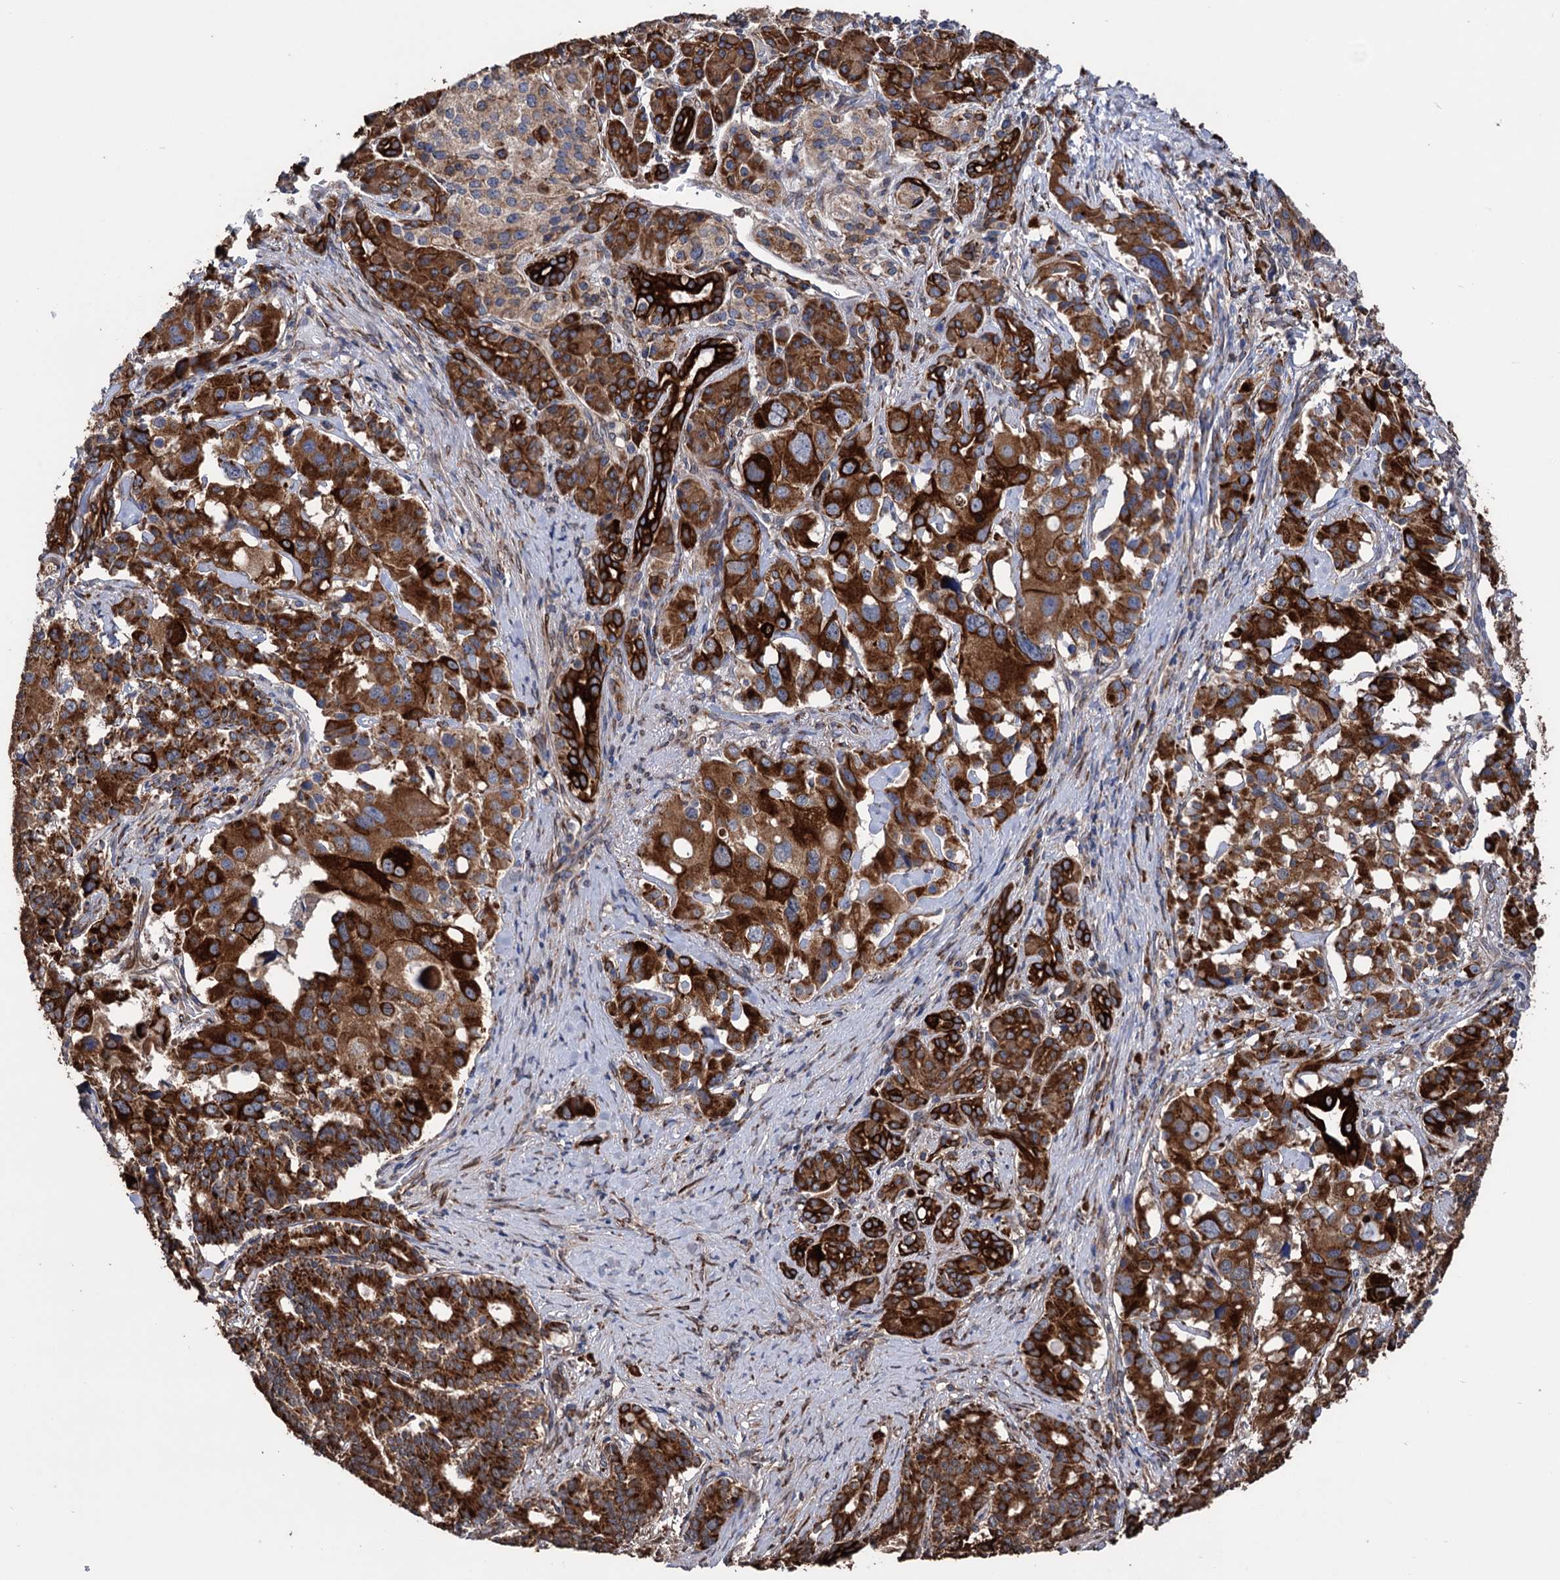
{"staining": {"intensity": "strong", "quantity": ">75%", "location": "cytoplasmic/membranous"}, "tissue": "pancreatic cancer", "cell_type": "Tumor cells", "image_type": "cancer", "snomed": [{"axis": "morphology", "description": "Adenocarcinoma, NOS"}, {"axis": "topography", "description": "Pancreas"}], "caption": "A photomicrograph showing strong cytoplasmic/membranous positivity in approximately >75% of tumor cells in pancreatic cancer (adenocarcinoma), as visualized by brown immunohistochemical staining.", "gene": "CDAN1", "patient": {"sex": "female", "age": 74}}